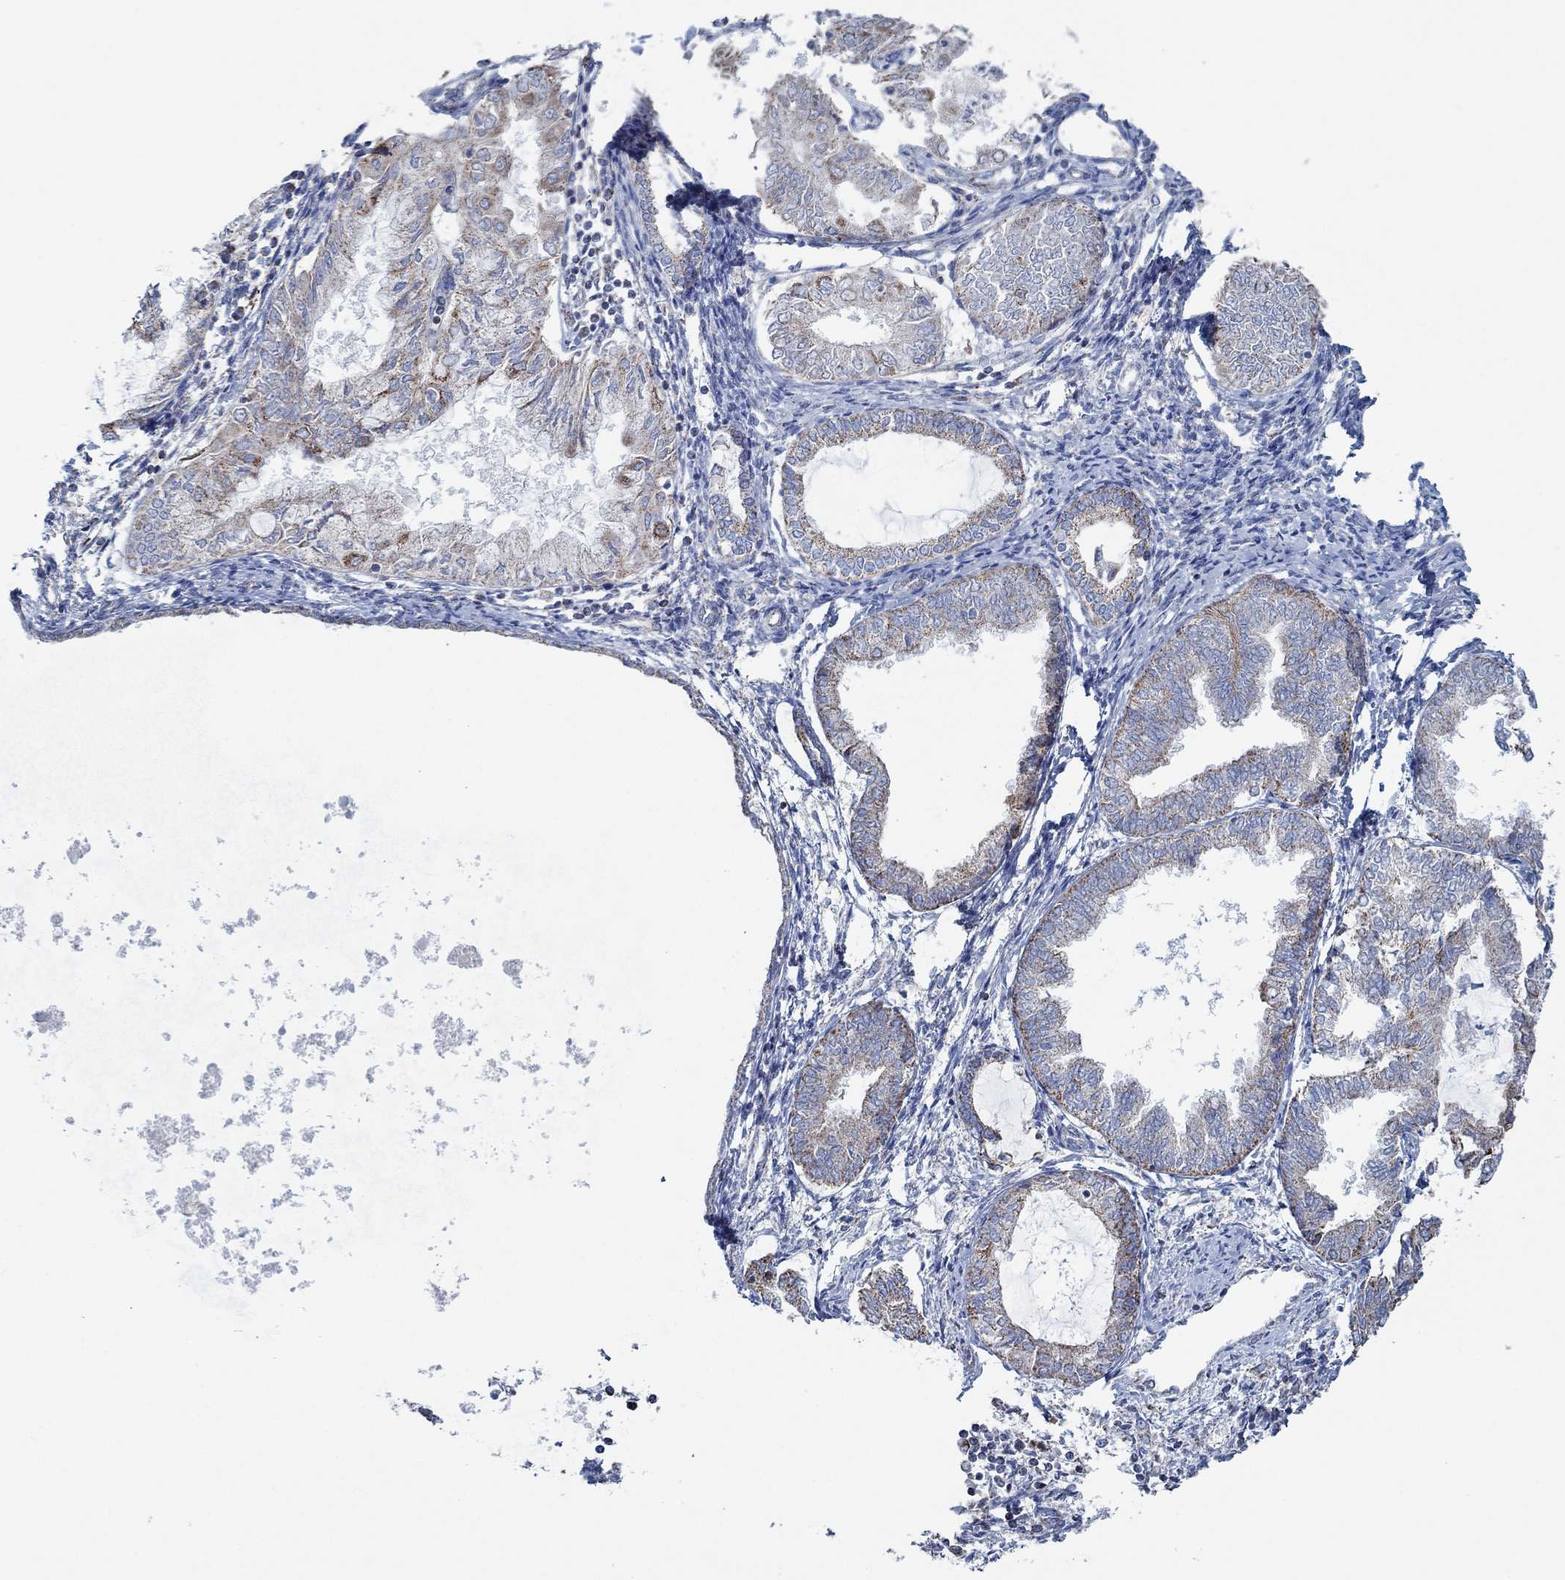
{"staining": {"intensity": "strong", "quantity": "<25%", "location": "cytoplasmic/membranous"}, "tissue": "endometrial cancer", "cell_type": "Tumor cells", "image_type": "cancer", "snomed": [{"axis": "morphology", "description": "Adenocarcinoma, NOS"}, {"axis": "topography", "description": "Endometrium"}], "caption": "A micrograph of endometrial adenocarcinoma stained for a protein displays strong cytoplasmic/membranous brown staining in tumor cells.", "gene": "GLOD5", "patient": {"sex": "female", "age": 68}}